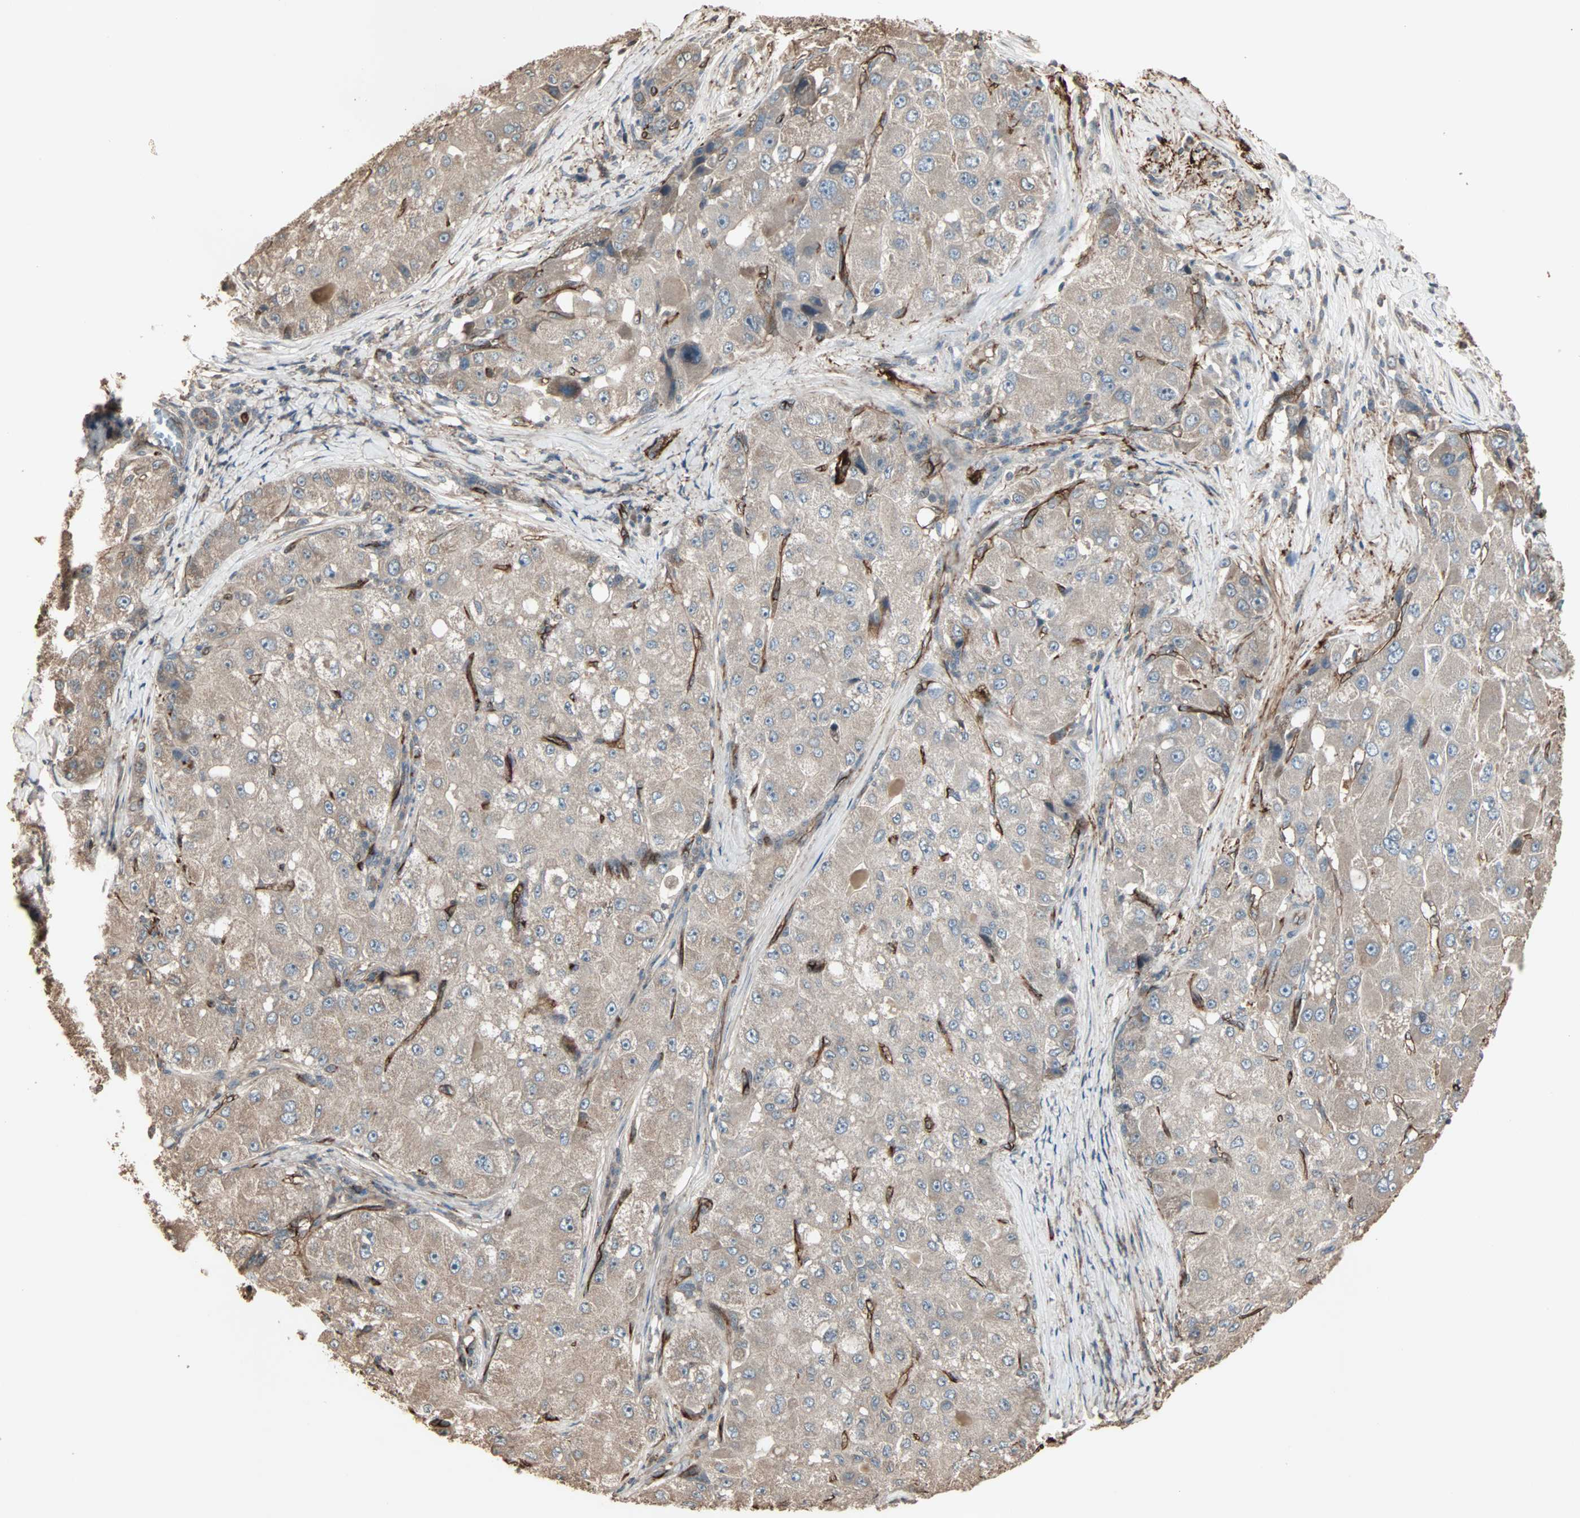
{"staining": {"intensity": "weak", "quantity": ">75%", "location": "cytoplasmic/membranous"}, "tissue": "liver cancer", "cell_type": "Tumor cells", "image_type": "cancer", "snomed": [{"axis": "morphology", "description": "Carcinoma, Hepatocellular, NOS"}, {"axis": "topography", "description": "Liver"}], "caption": "This histopathology image shows immunohistochemistry (IHC) staining of hepatocellular carcinoma (liver), with low weak cytoplasmic/membranous positivity in approximately >75% of tumor cells.", "gene": "CALCRL", "patient": {"sex": "male", "age": 80}}